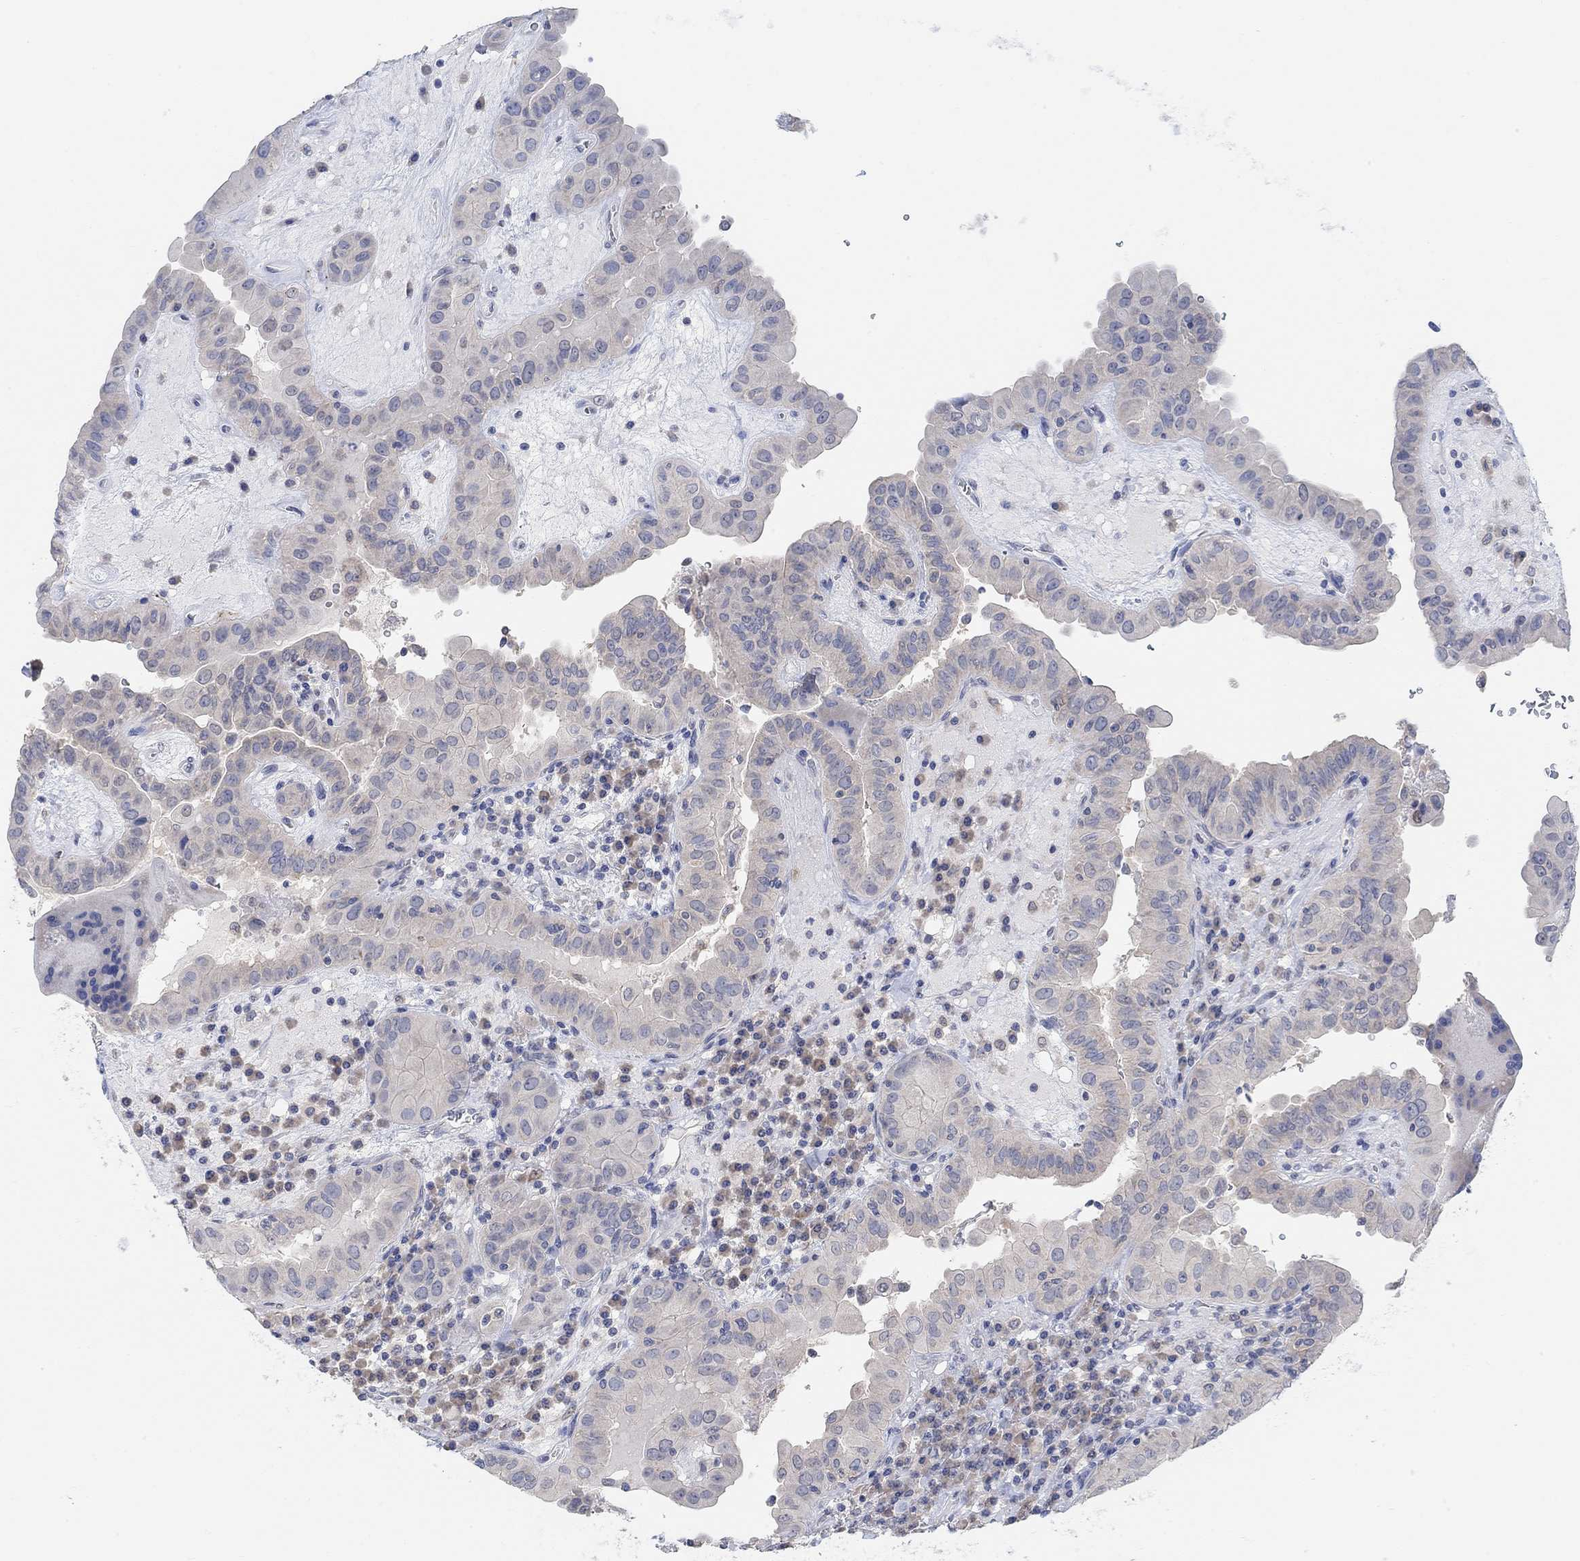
{"staining": {"intensity": "negative", "quantity": "none", "location": "none"}, "tissue": "thyroid cancer", "cell_type": "Tumor cells", "image_type": "cancer", "snomed": [{"axis": "morphology", "description": "Papillary adenocarcinoma, NOS"}, {"axis": "topography", "description": "Thyroid gland"}], "caption": "Tumor cells show no significant protein staining in thyroid cancer (papillary adenocarcinoma). Nuclei are stained in blue.", "gene": "RIMS1", "patient": {"sex": "female", "age": 37}}